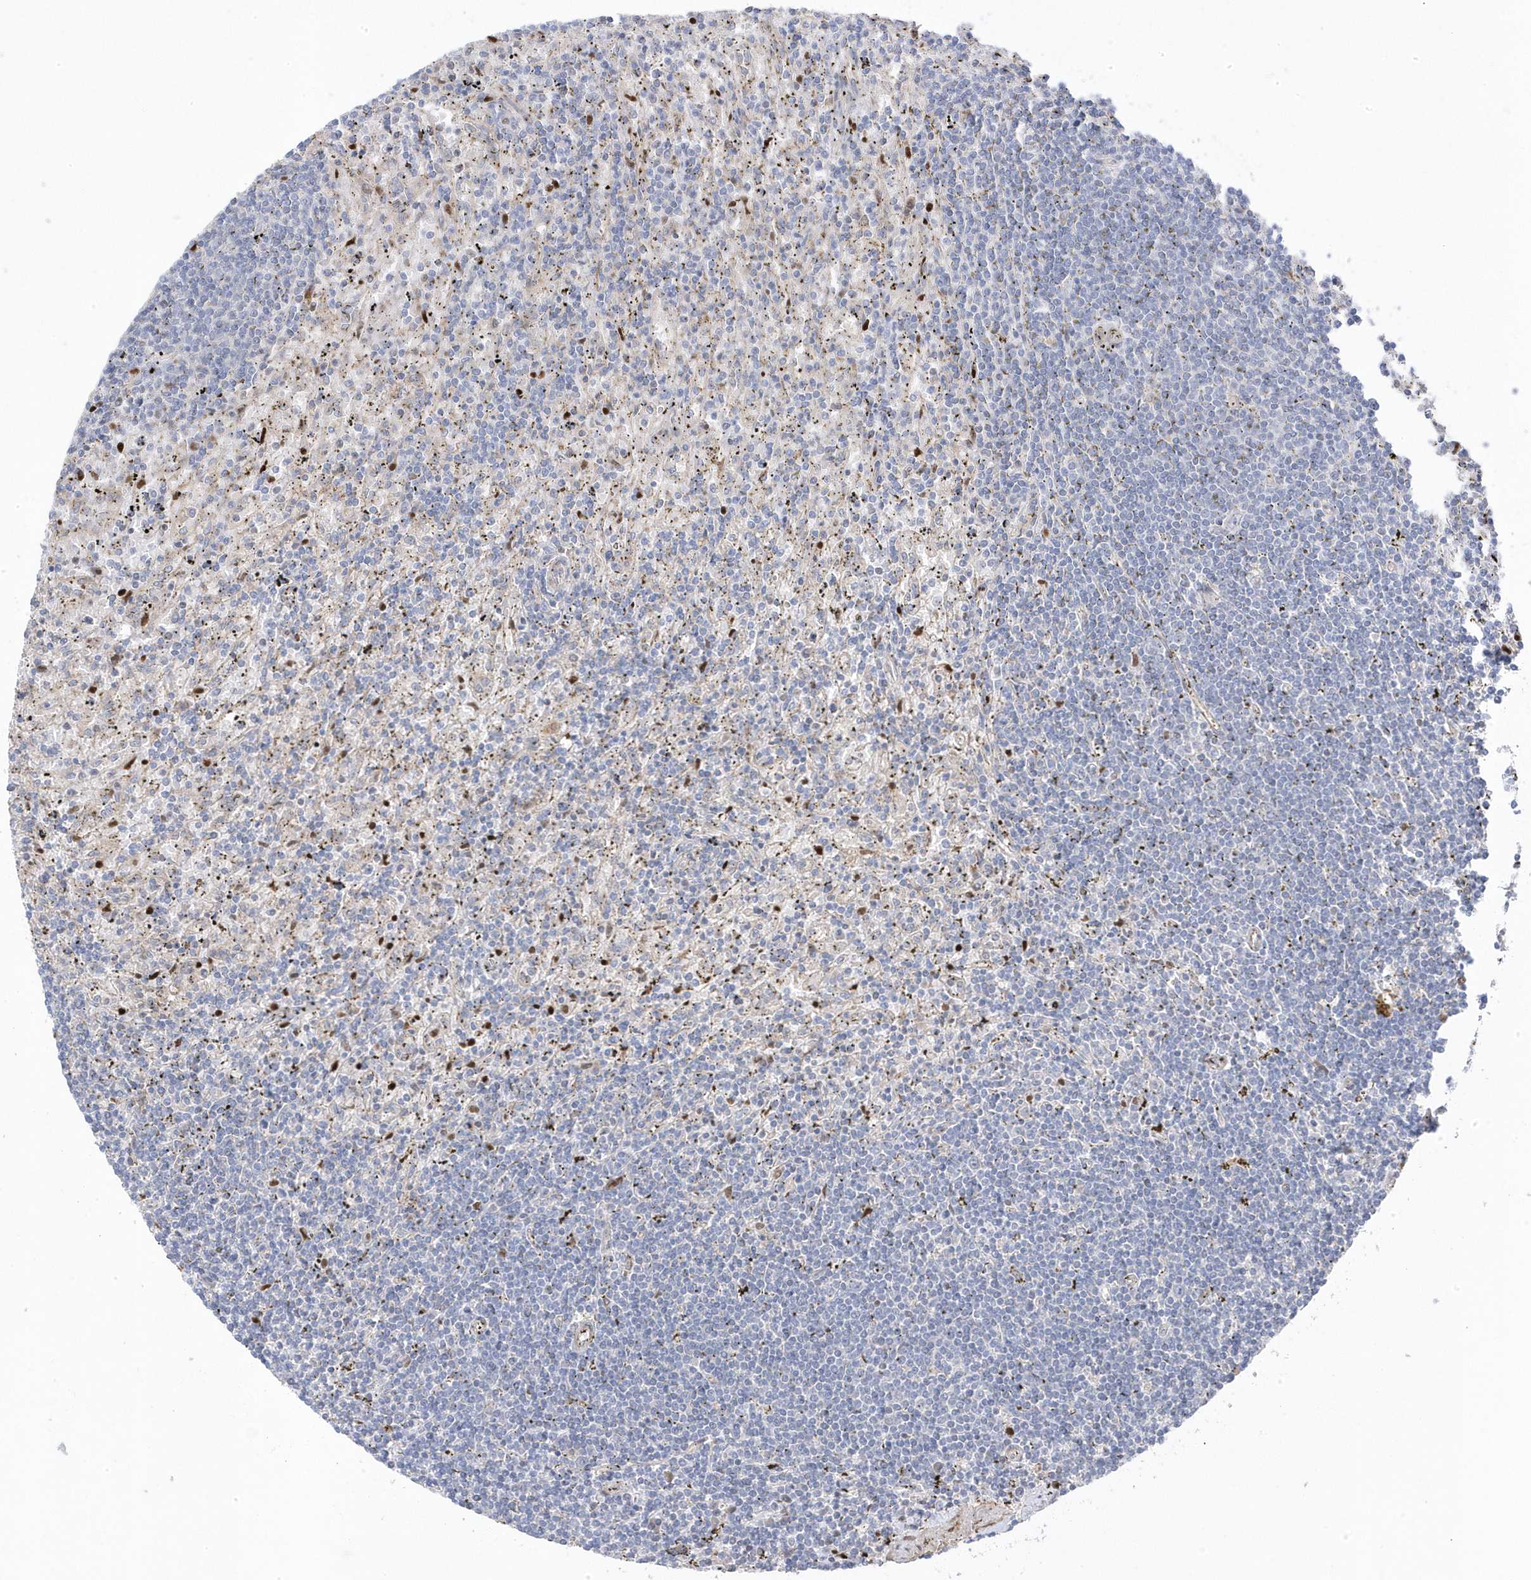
{"staining": {"intensity": "negative", "quantity": "none", "location": "none"}, "tissue": "lymphoma", "cell_type": "Tumor cells", "image_type": "cancer", "snomed": [{"axis": "morphology", "description": "Malignant lymphoma, non-Hodgkin's type, Low grade"}, {"axis": "topography", "description": "Spleen"}], "caption": "DAB immunohistochemical staining of human lymphoma displays no significant staining in tumor cells.", "gene": "GTPBP6", "patient": {"sex": "male", "age": 76}}